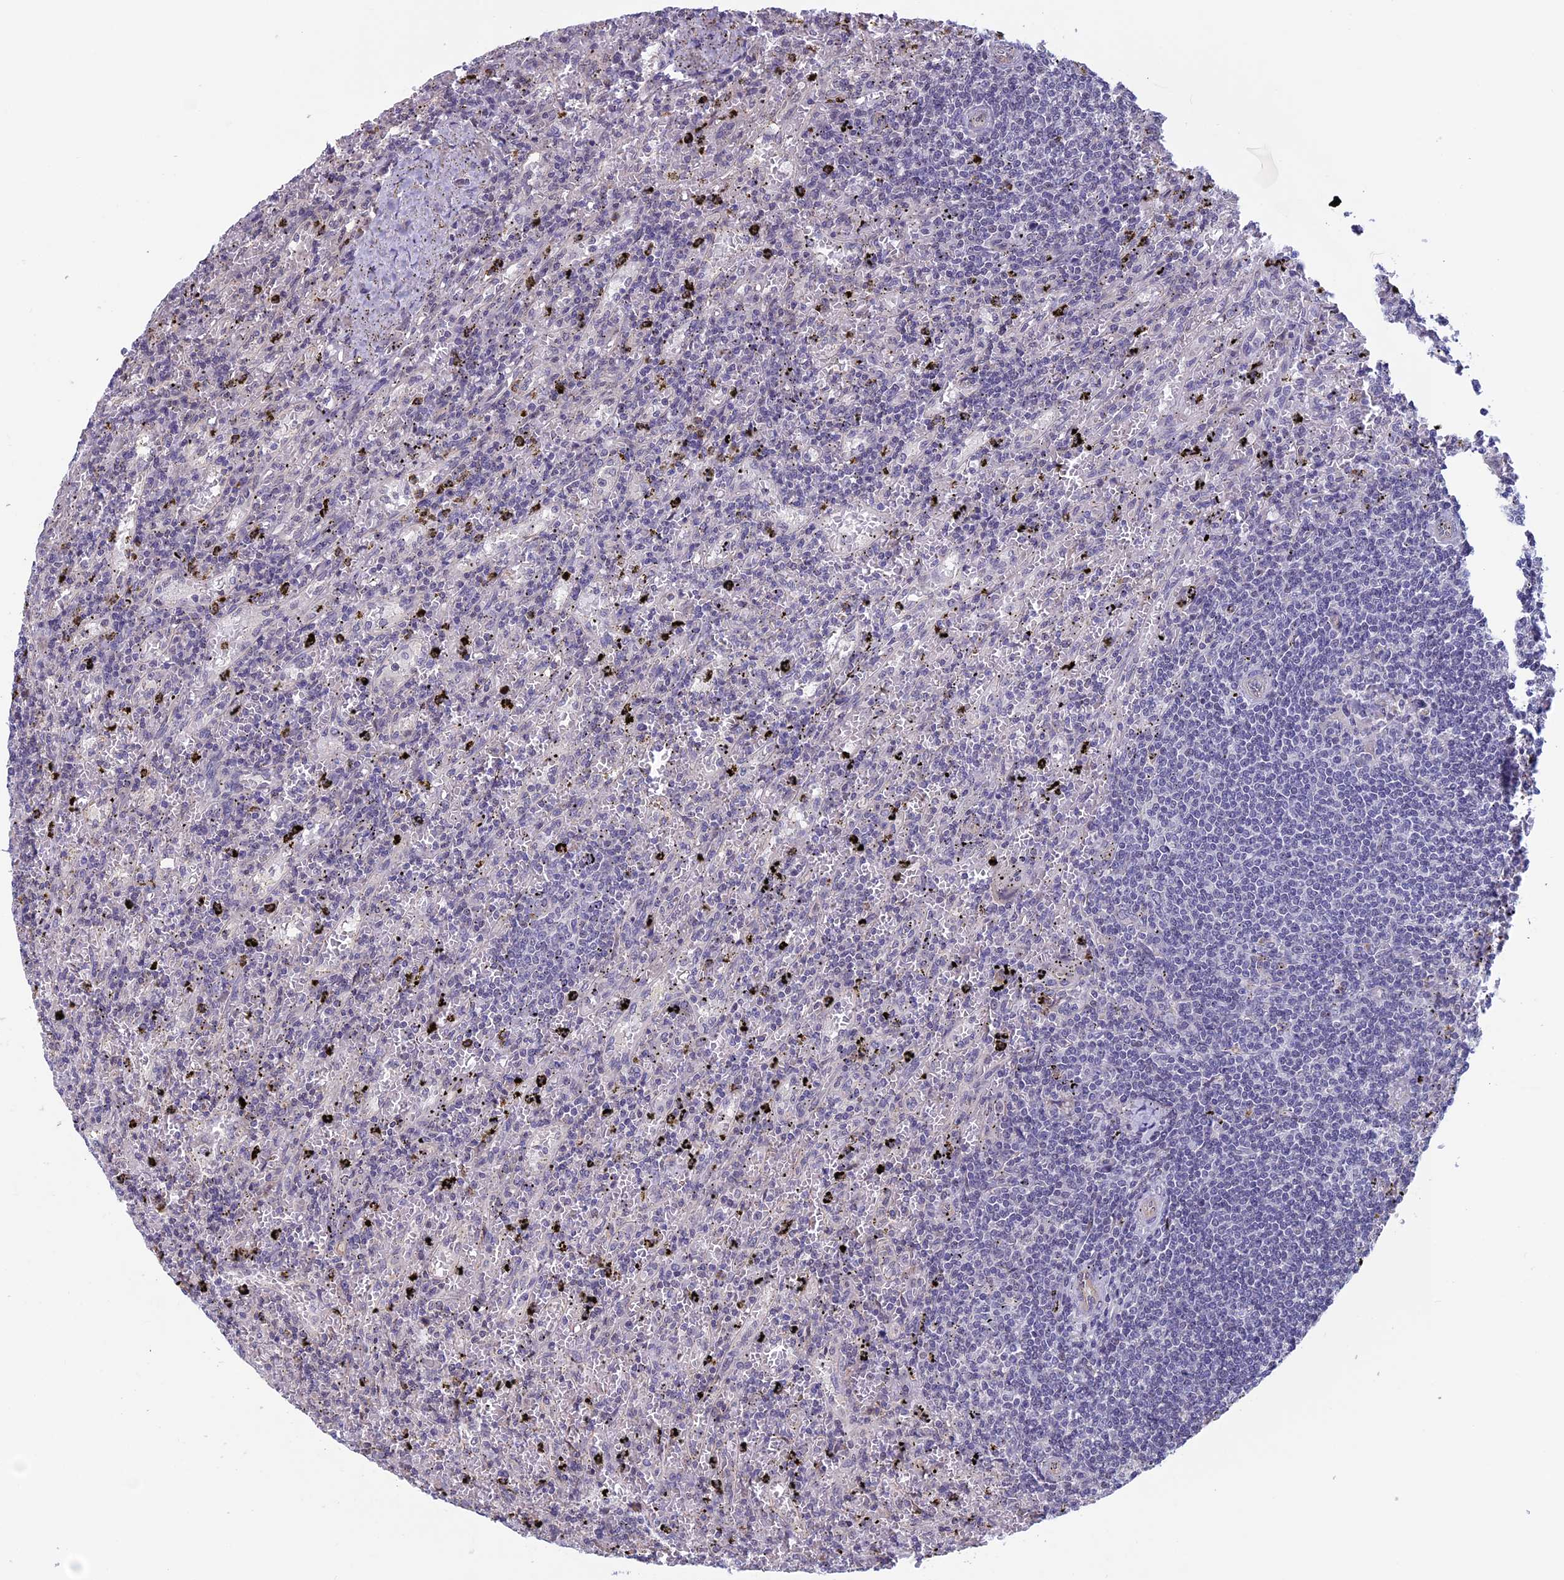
{"staining": {"intensity": "negative", "quantity": "none", "location": "none"}, "tissue": "lymphoma", "cell_type": "Tumor cells", "image_type": "cancer", "snomed": [{"axis": "morphology", "description": "Malignant lymphoma, non-Hodgkin's type, Low grade"}, {"axis": "topography", "description": "Spleen"}], "caption": "Photomicrograph shows no protein staining in tumor cells of lymphoma tissue.", "gene": "SLC1A6", "patient": {"sex": "male", "age": 76}}